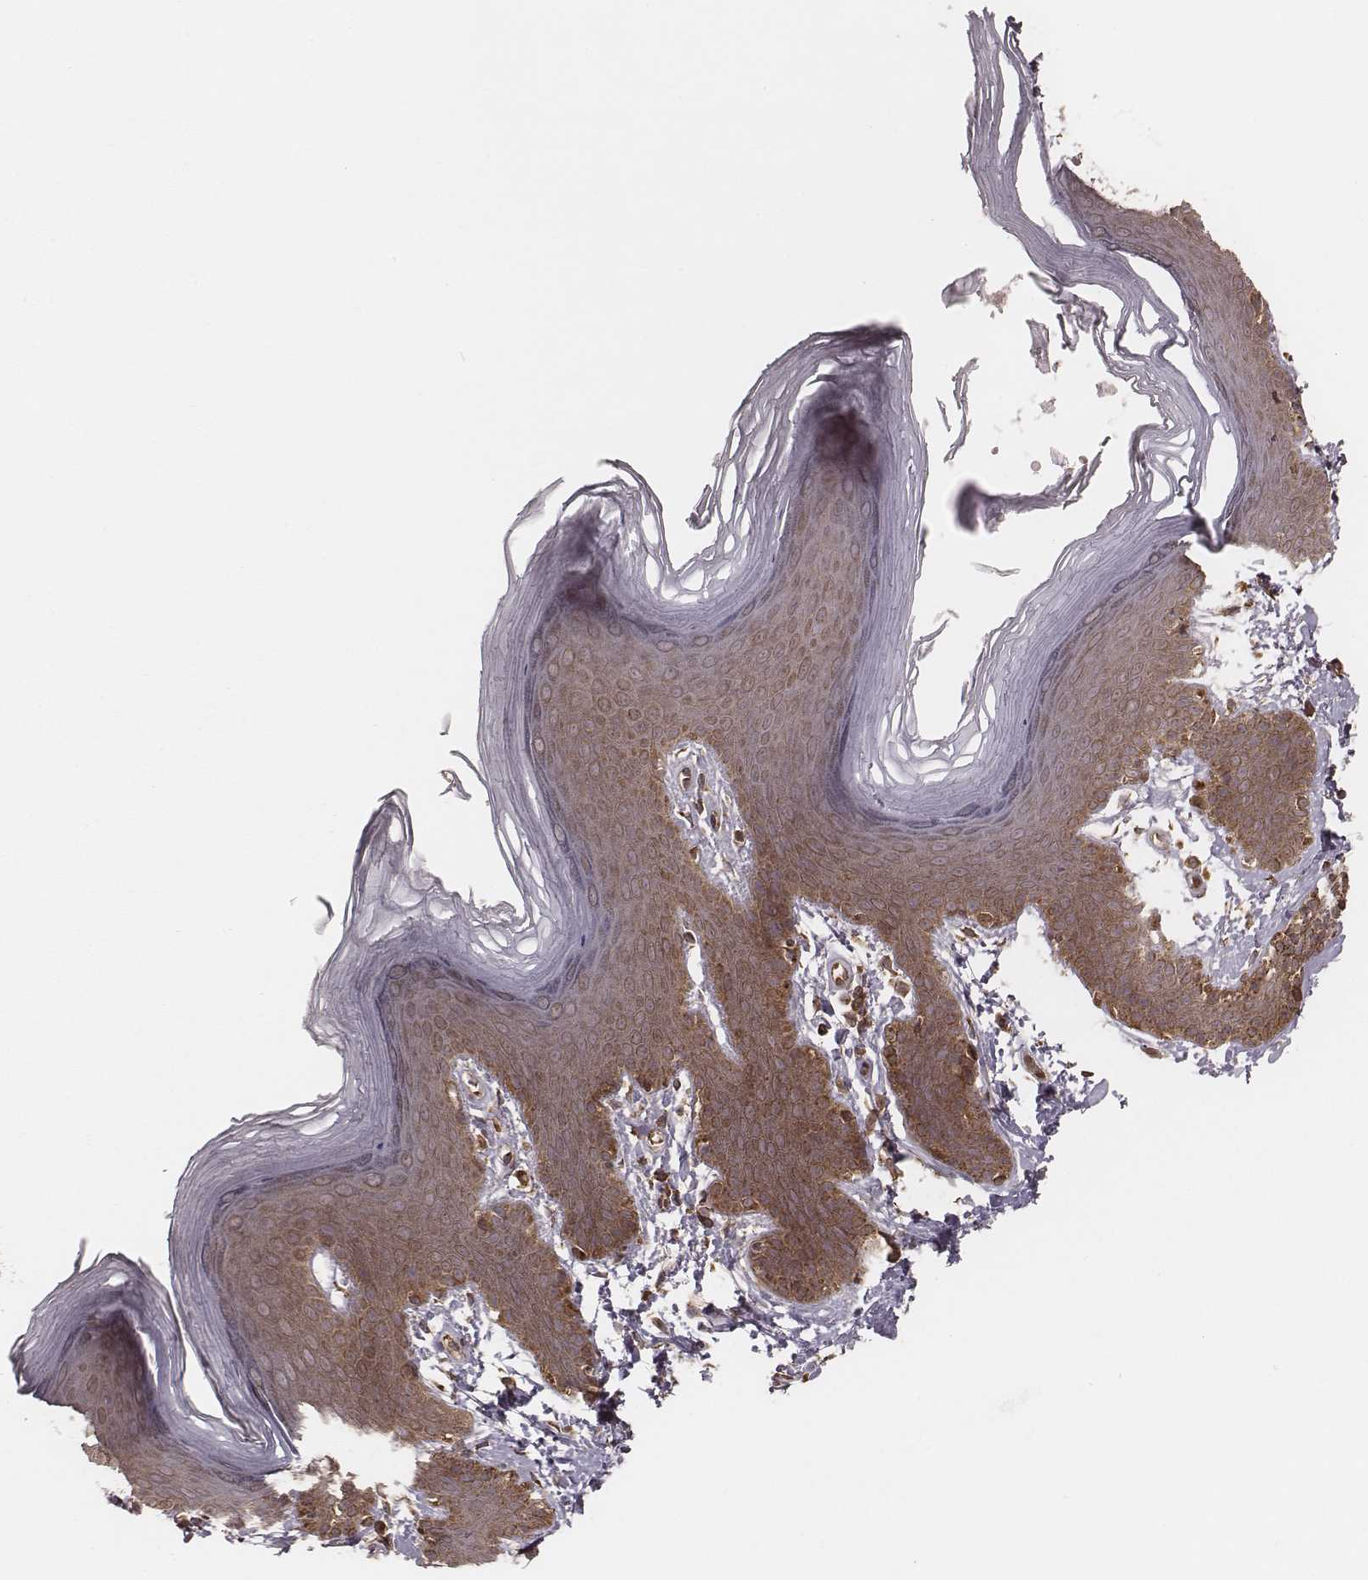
{"staining": {"intensity": "moderate", "quantity": ">75%", "location": "cytoplasmic/membranous"}, "tissue": "skin", "cell_type": "Epidermal cells", "image_type": "normal", "snomed": [{"axis": "morphology", "description": "Normal tissue, NOS"}, {"axis": "topography", "description": "Anal"}], "caption": "Immunohistochemical staining of benign human skin exhibits medium levels of moderate cytoplasmic/membranous expression in about >75% of epidermal cells.", "gene": "MYO19", "patient": {"sex": "male", "age": 53}}